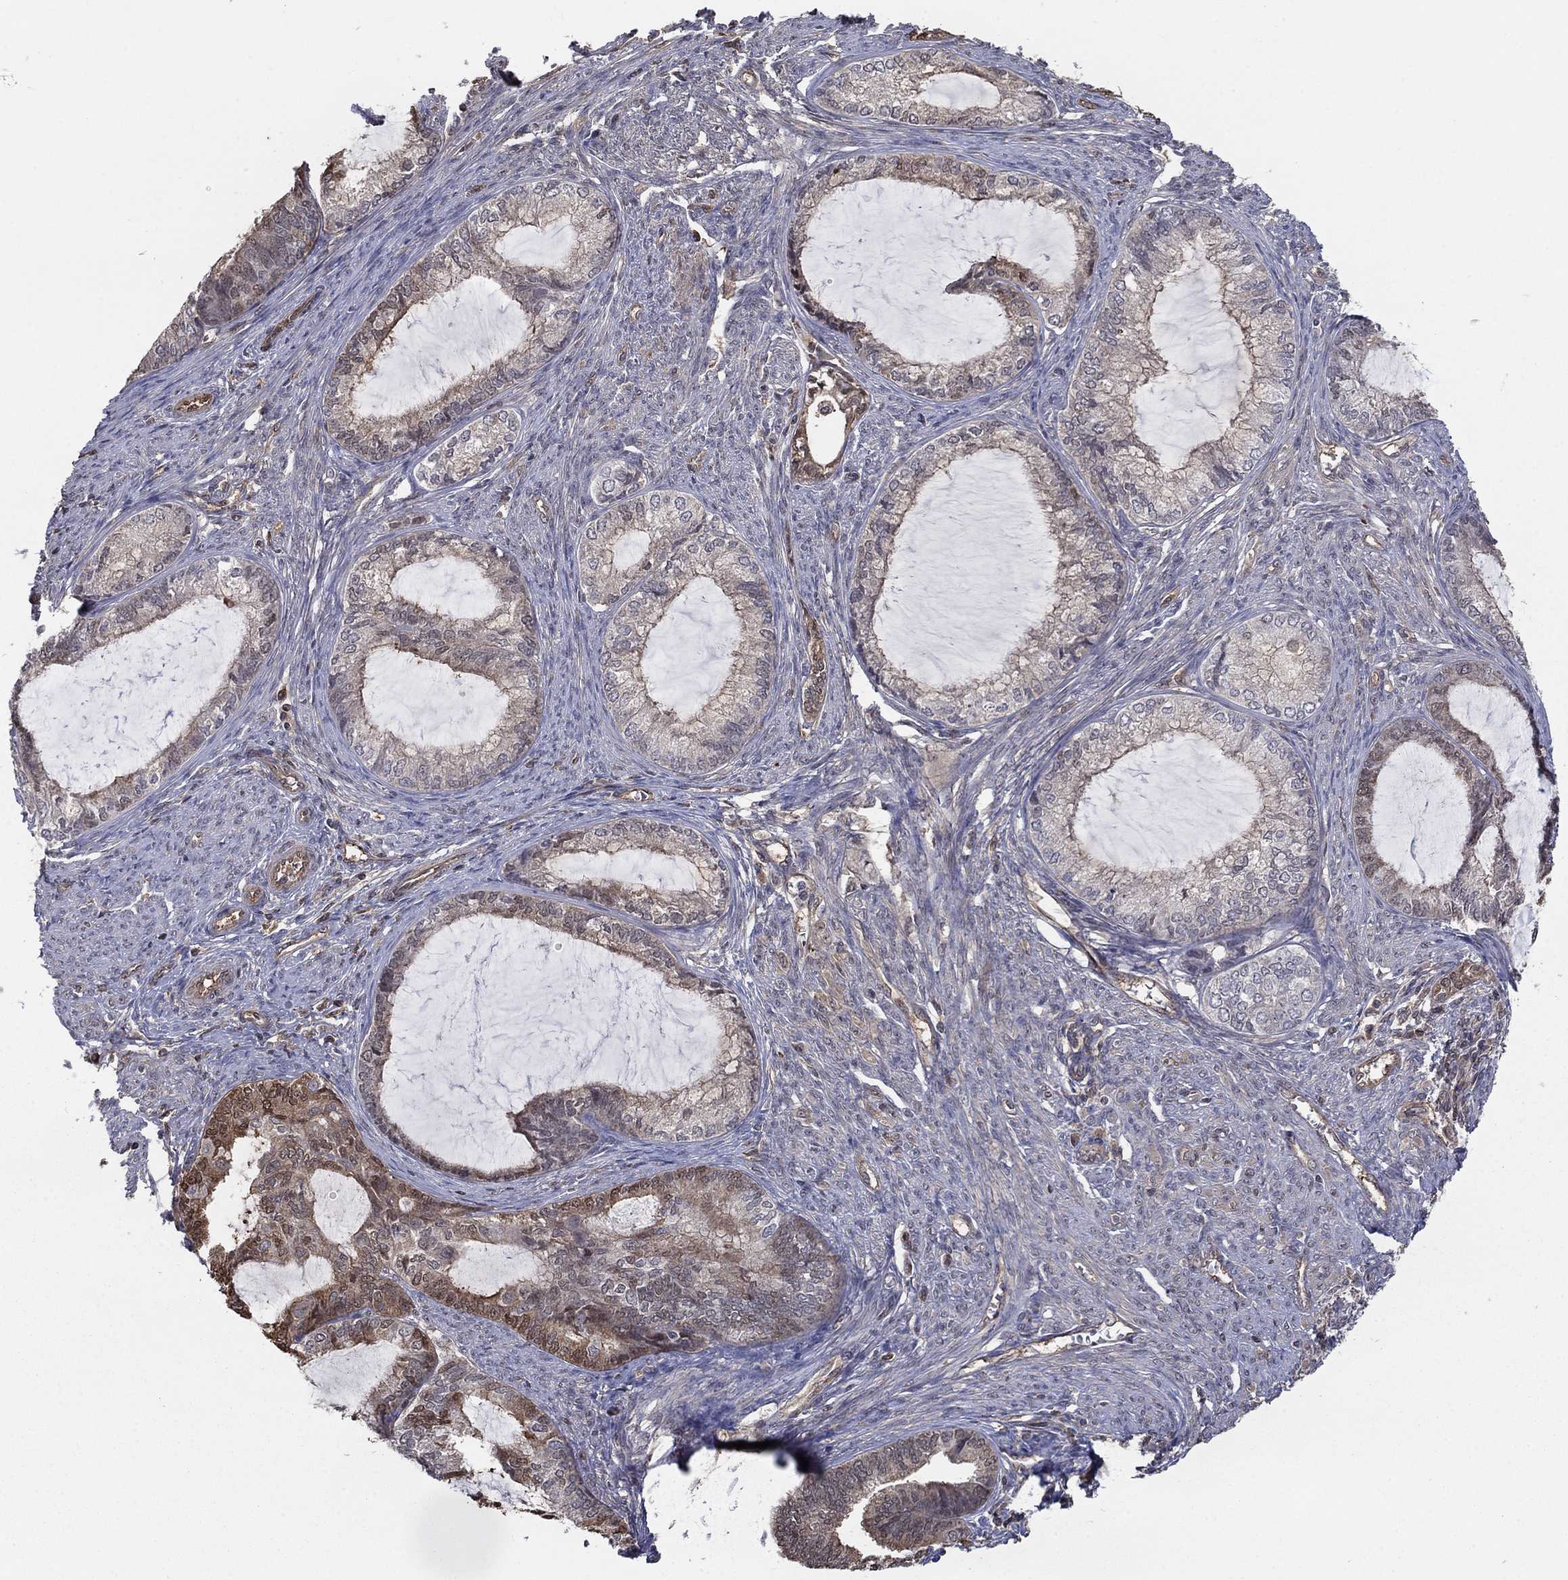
{"staining": {"intensity": "moderate", "quantity": "<25%", "location": "cytoplasmic/membranous,nuclear"}, "tissue": "endometrial cancer", "cell_type": "Tumor cells", "image_type": "cancer", "snomed": [{"axis": "morphology", "description": "Adenocarcinoma, NOS"}, {"axis": "topography", "description": "Endometrium"}], "caption": "Endometrial adenocarcinoma stained for a protein (brown) demonstrates moderate cytoplasmic/membranous and nuclear positive positivity in approximately <25% of tumor cells.", "gene": "RNF114", "patient": {"sex": "female", "age": 86}}